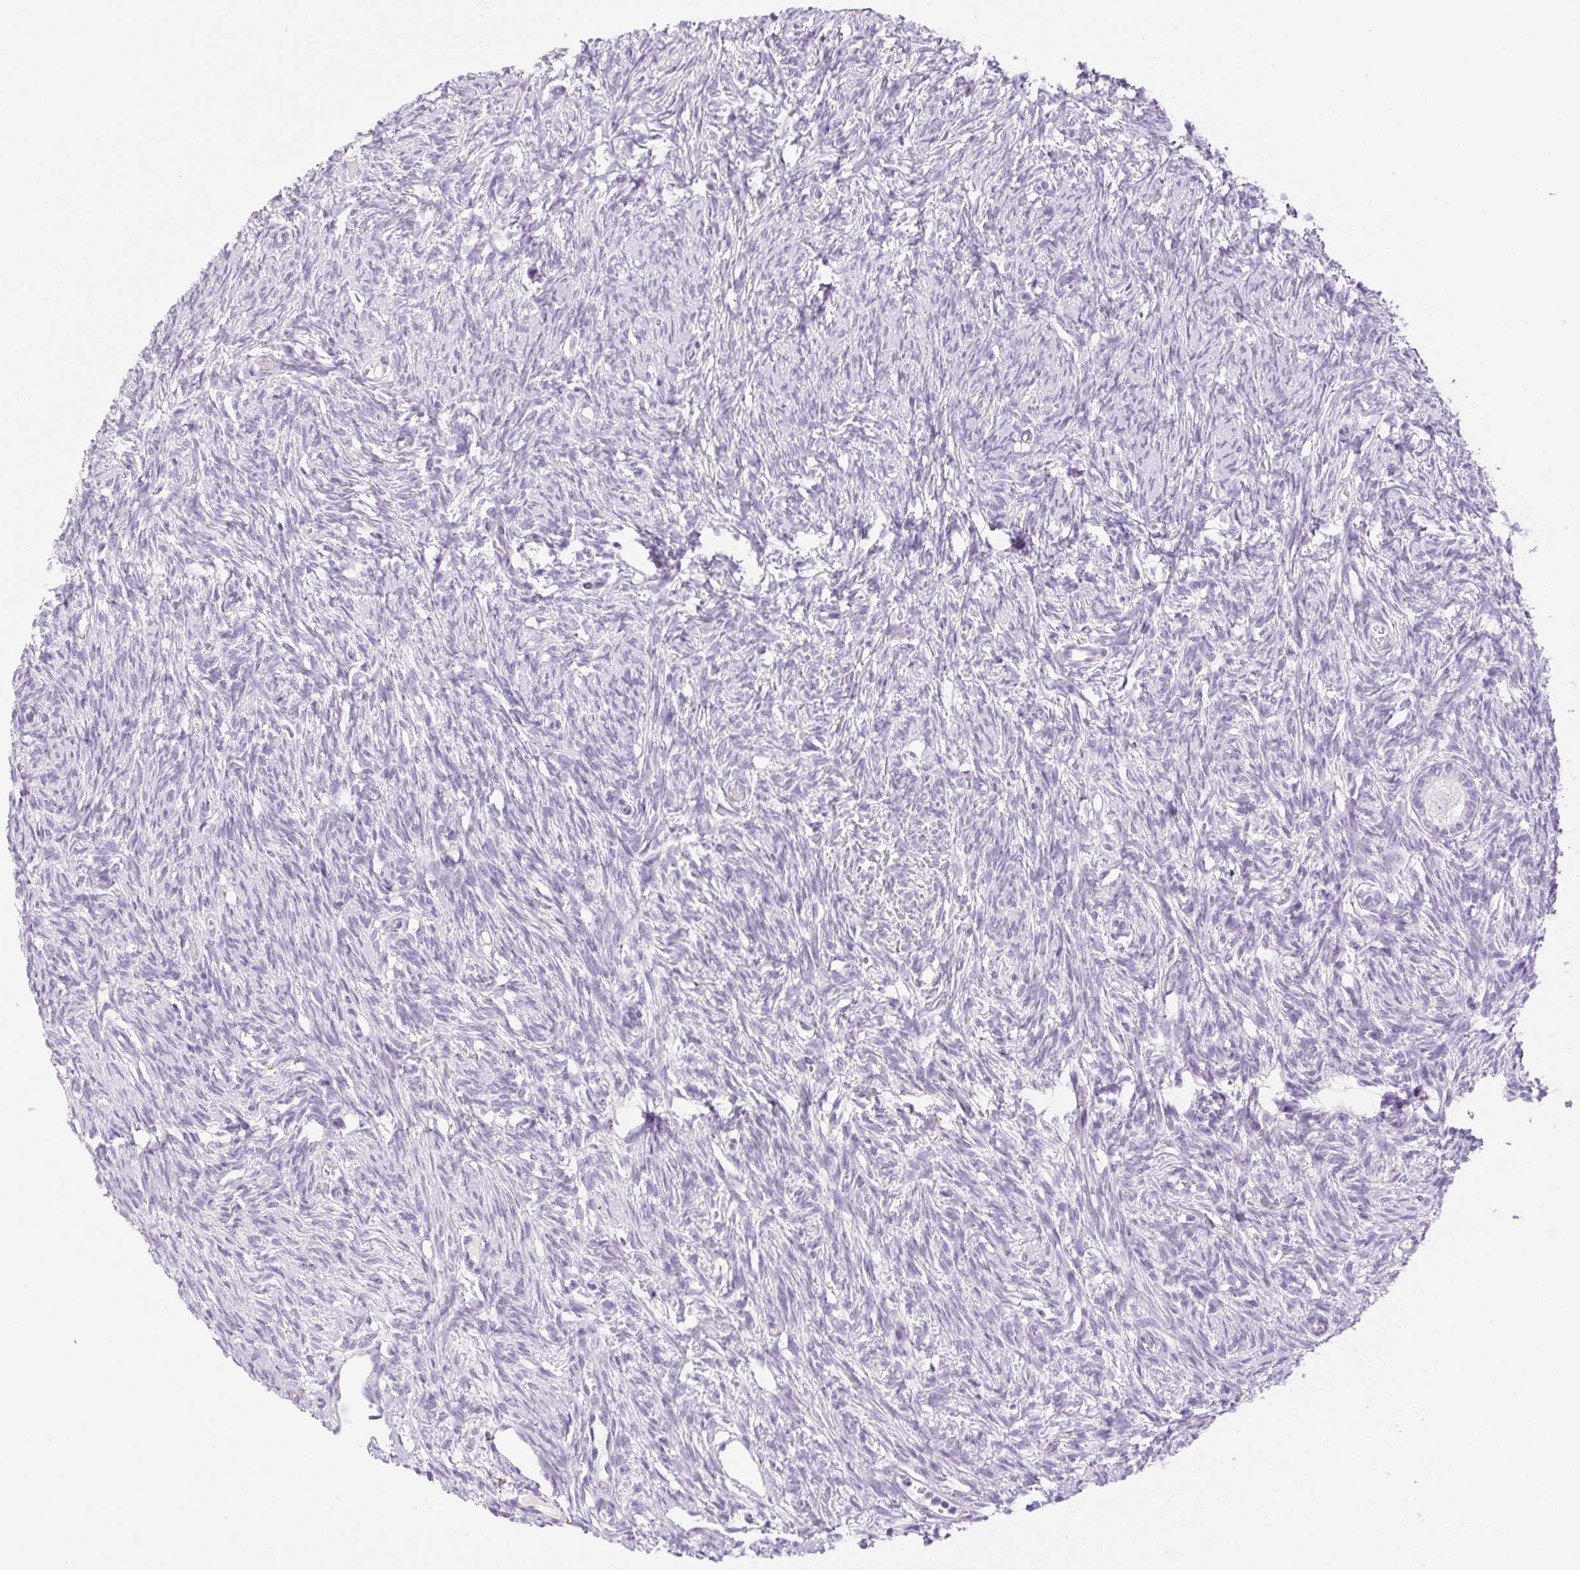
{"staining": {"intensity": "negative", "quantity": "none", "location": "none"}, "tissue": "ovary", "cell_type": "Follicle cells", "image_type": "normal", "snomed": [{"axis": "morphology", "description": "Normal tissue, NOS"}, {"axis": "topography", "description": "Ovary"}], "caption": "Immunohistochemistry (IHC) of normal ovary displays no expression in follicle cells. Nuclei are stained in blue.", "gene": "SP140L", "patient": {"sex": "female", "age": 33}}